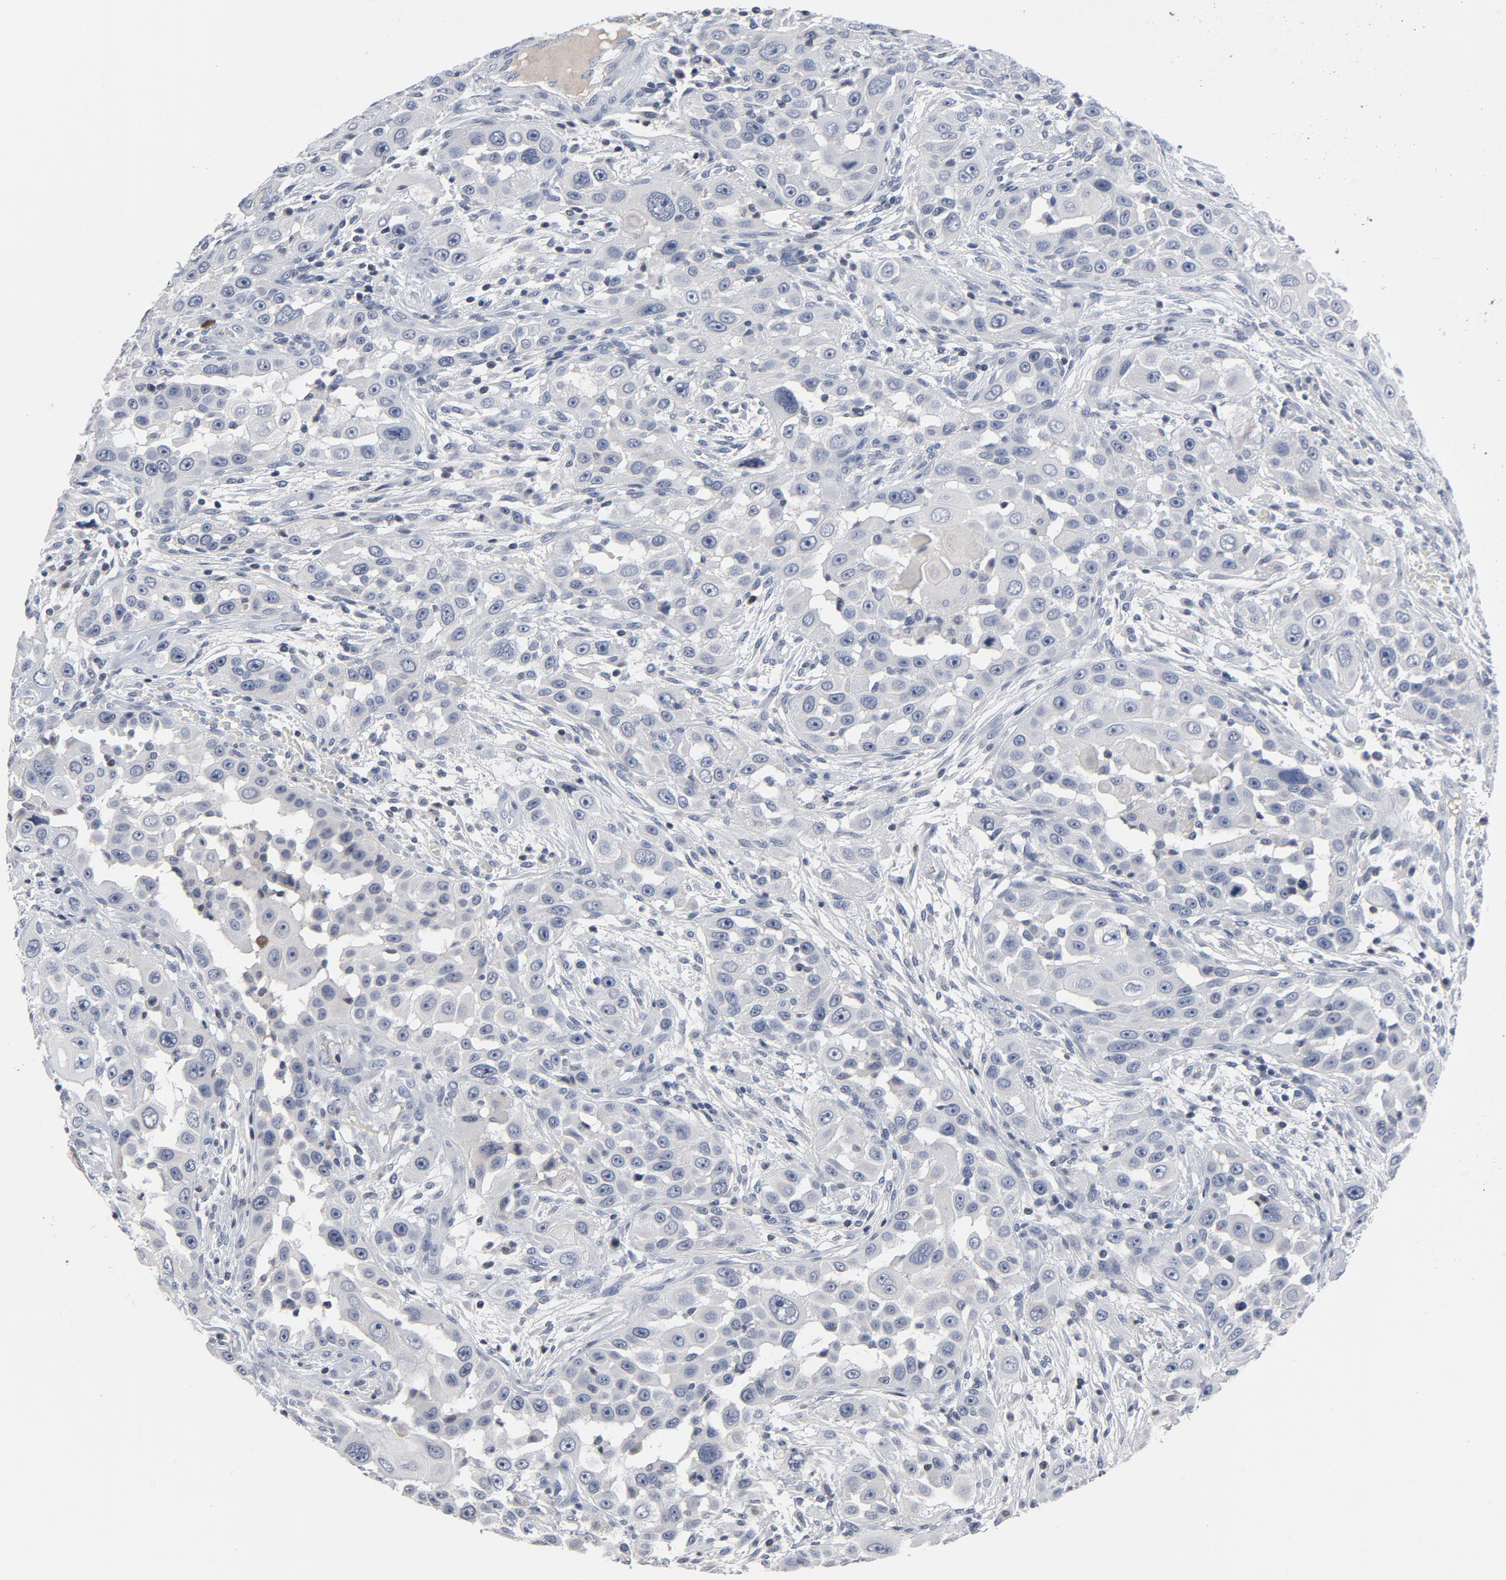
{"staining": {"intensity": "negative", "quantity": "none", "location": "none"}, "tissue": "head and neck cancer", "cell_type": "Tumor cells", "image_type": "cancer", "snomed": [{"axis": "morphology", "description": "Carcinoma, NOS"}, {"axis": "topography", "description": "Head-Neck"}], "caption": "The image reveals no significant expression in tumor cells of head and neck cancer (carcinoma).", "gene": "TCL1A", "patient": {"sex": "male", "age": 87}}